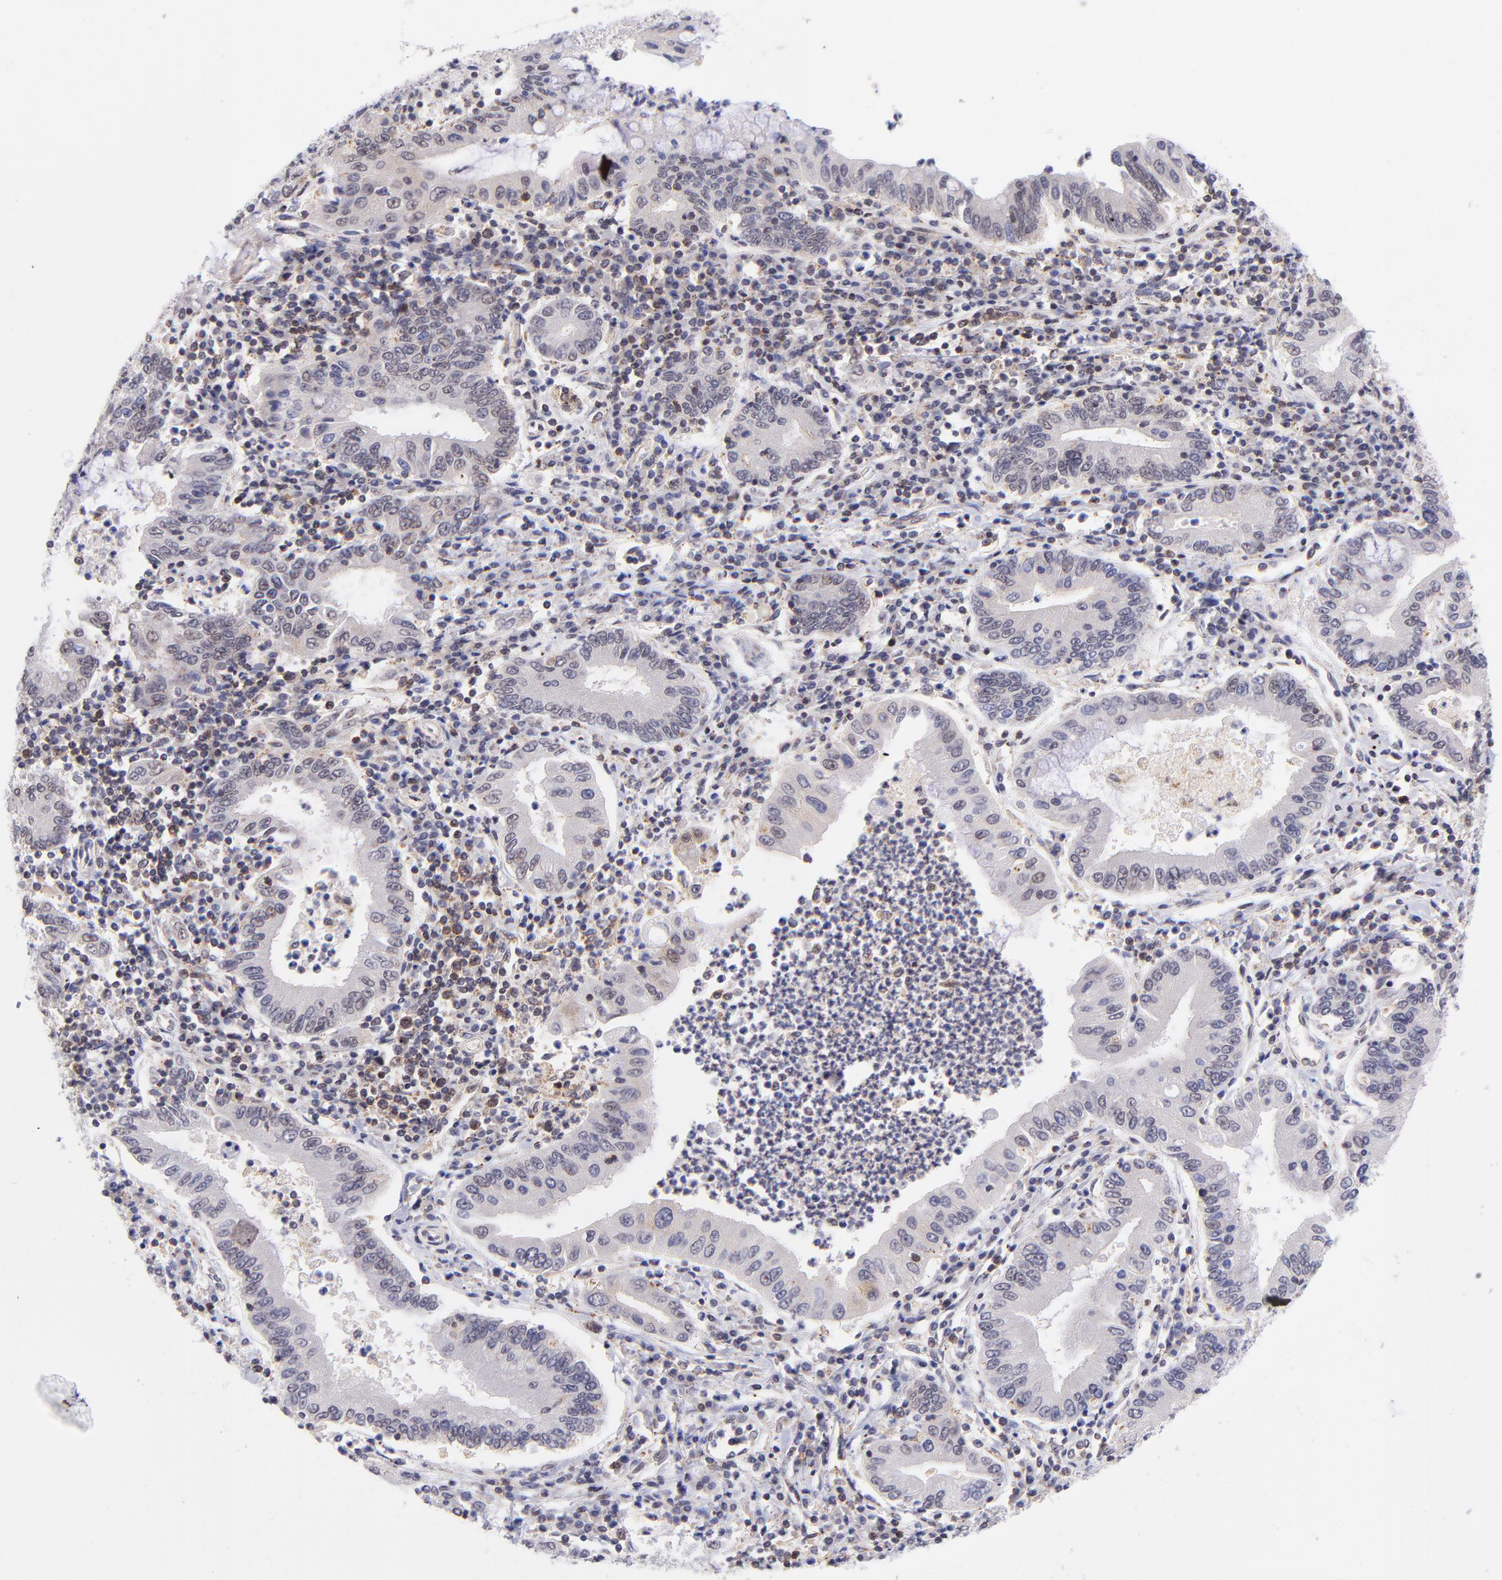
{"staining": {"intensity": "weak", "quantity": "<25%", "location": "nuclear"}, "tissue": "stomach cancer", "cell_type": "Tumor cells", "image_type": "cancer", "snomed": [{"axis": "morphology", "description": "Normal tissue, NOS"}, {"axis": "morphology", "description": "Adenocarcinoma, NOS"}, {"axis": "topography", "description": "Esophagus"}, {"axis": "topography", "description": "Stomach, upper"}, {"axis": "topography", "description": "Peripheral nerve tissue"}], "caption": "Tumor cells show no significant positivity in stomach cancer (adenocarcinoma).", "gene": "SOX6", "patient": {"sex": "male", "age": 62}}